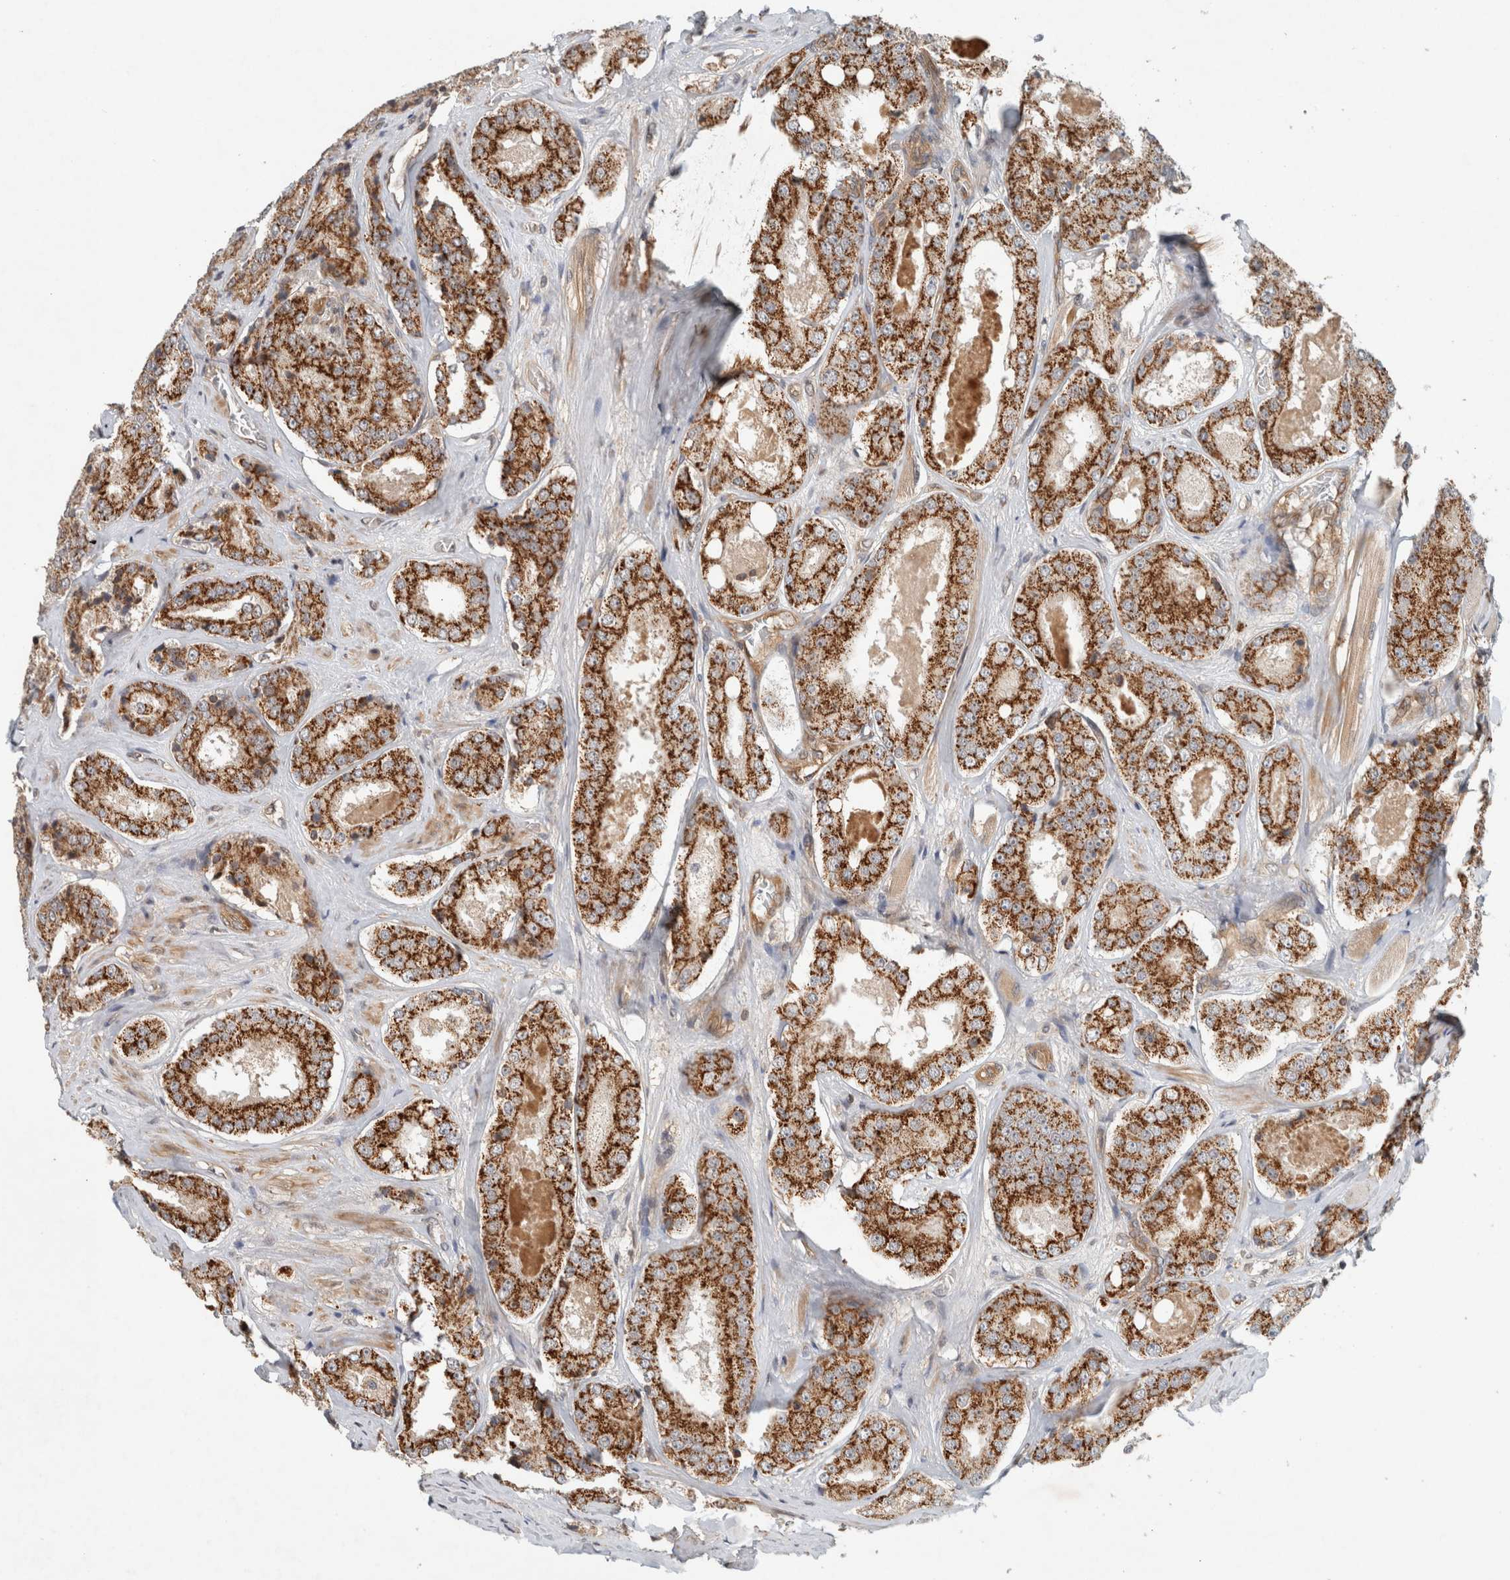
{"staining": {"intensity": "strong", "quantity": ">75%", "location": "cytoplasmic/membranous"}, "tissue": "prostate cancer", "cell_type": "Tumor cells", "image_type": "cancer", "snomed": [{"axis": "morphology", "description": "Adenocarcinoma, High grade"}, {"axis": "topography", "description": "Prostate"}], "caption": "IHC image of human prostate high-grade adenocarcinoma stained for a protein (brown), which shows high levels of strong cytoplasmic/membranous positivity in about >75% of tumor cells.", "gene": "CAAP1", "patient": {"sex": "male", "age": 65}}